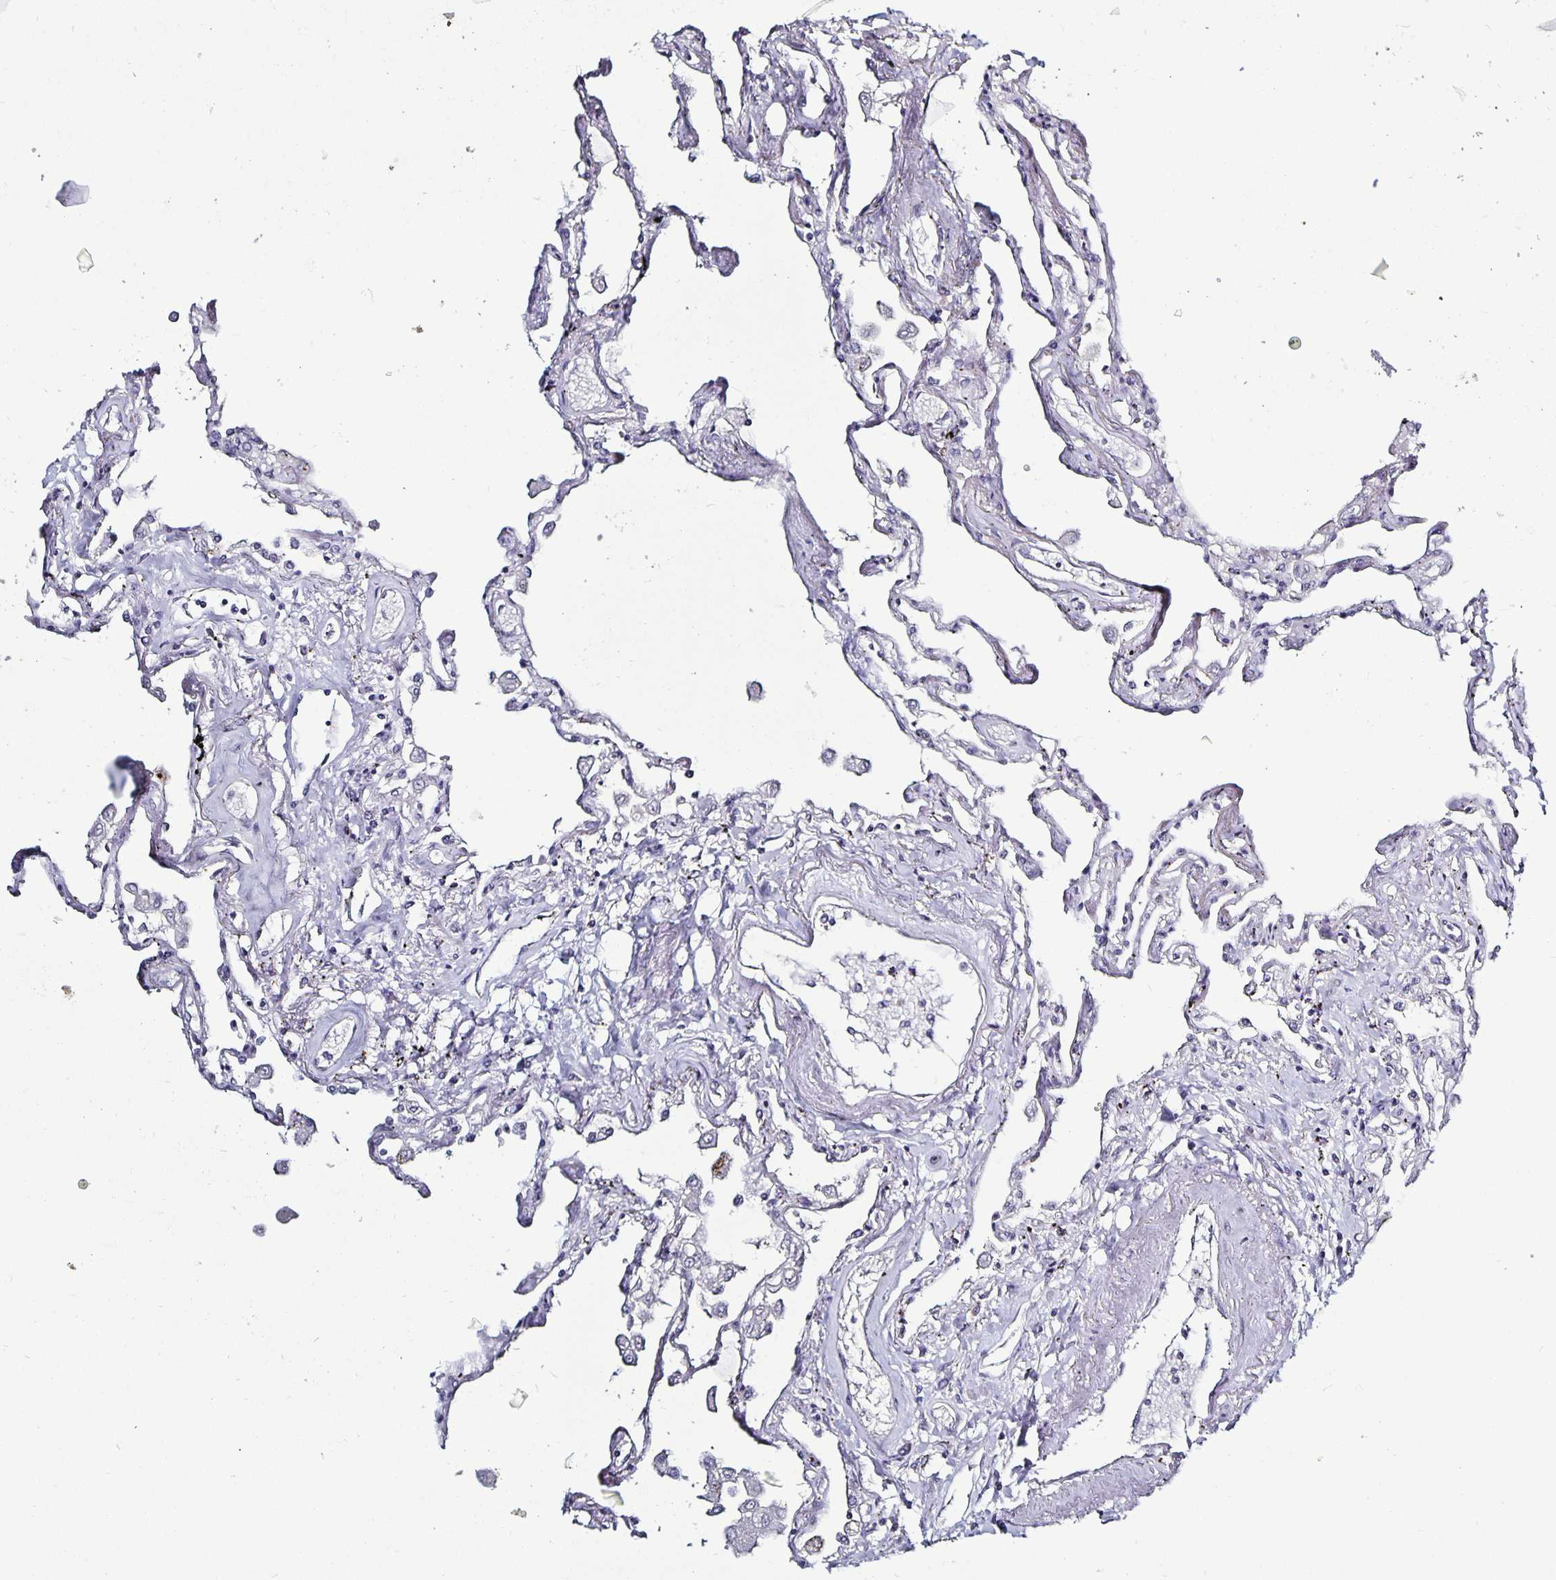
{"staining": {"intensity": "negative", "quantity": "none", "location": "none"}, "tissue": "lung", "cell_type": "Alveolar cells", "image_type": "normal", "snomed": [{"axis": "morphology", "description": "Normal tissue, NOS"}, {"axis": "morphology", "description": "Adenocarcinoma, NOS"}, {"axis": "topography", "description": "Cartilage tissue"}, {"axis": "topography", "description": "Lung"}], "caption": "The histopathology image demonstrates no staining of alveolar cells in unremarkable lung. Brightfield microscopy of immunohistochemistry stained with DAB (brown) and hematoxylin (blue), captured at high magnification.", "gene": "PLCB3", "patient": {"sex": "female", "age": 67}}